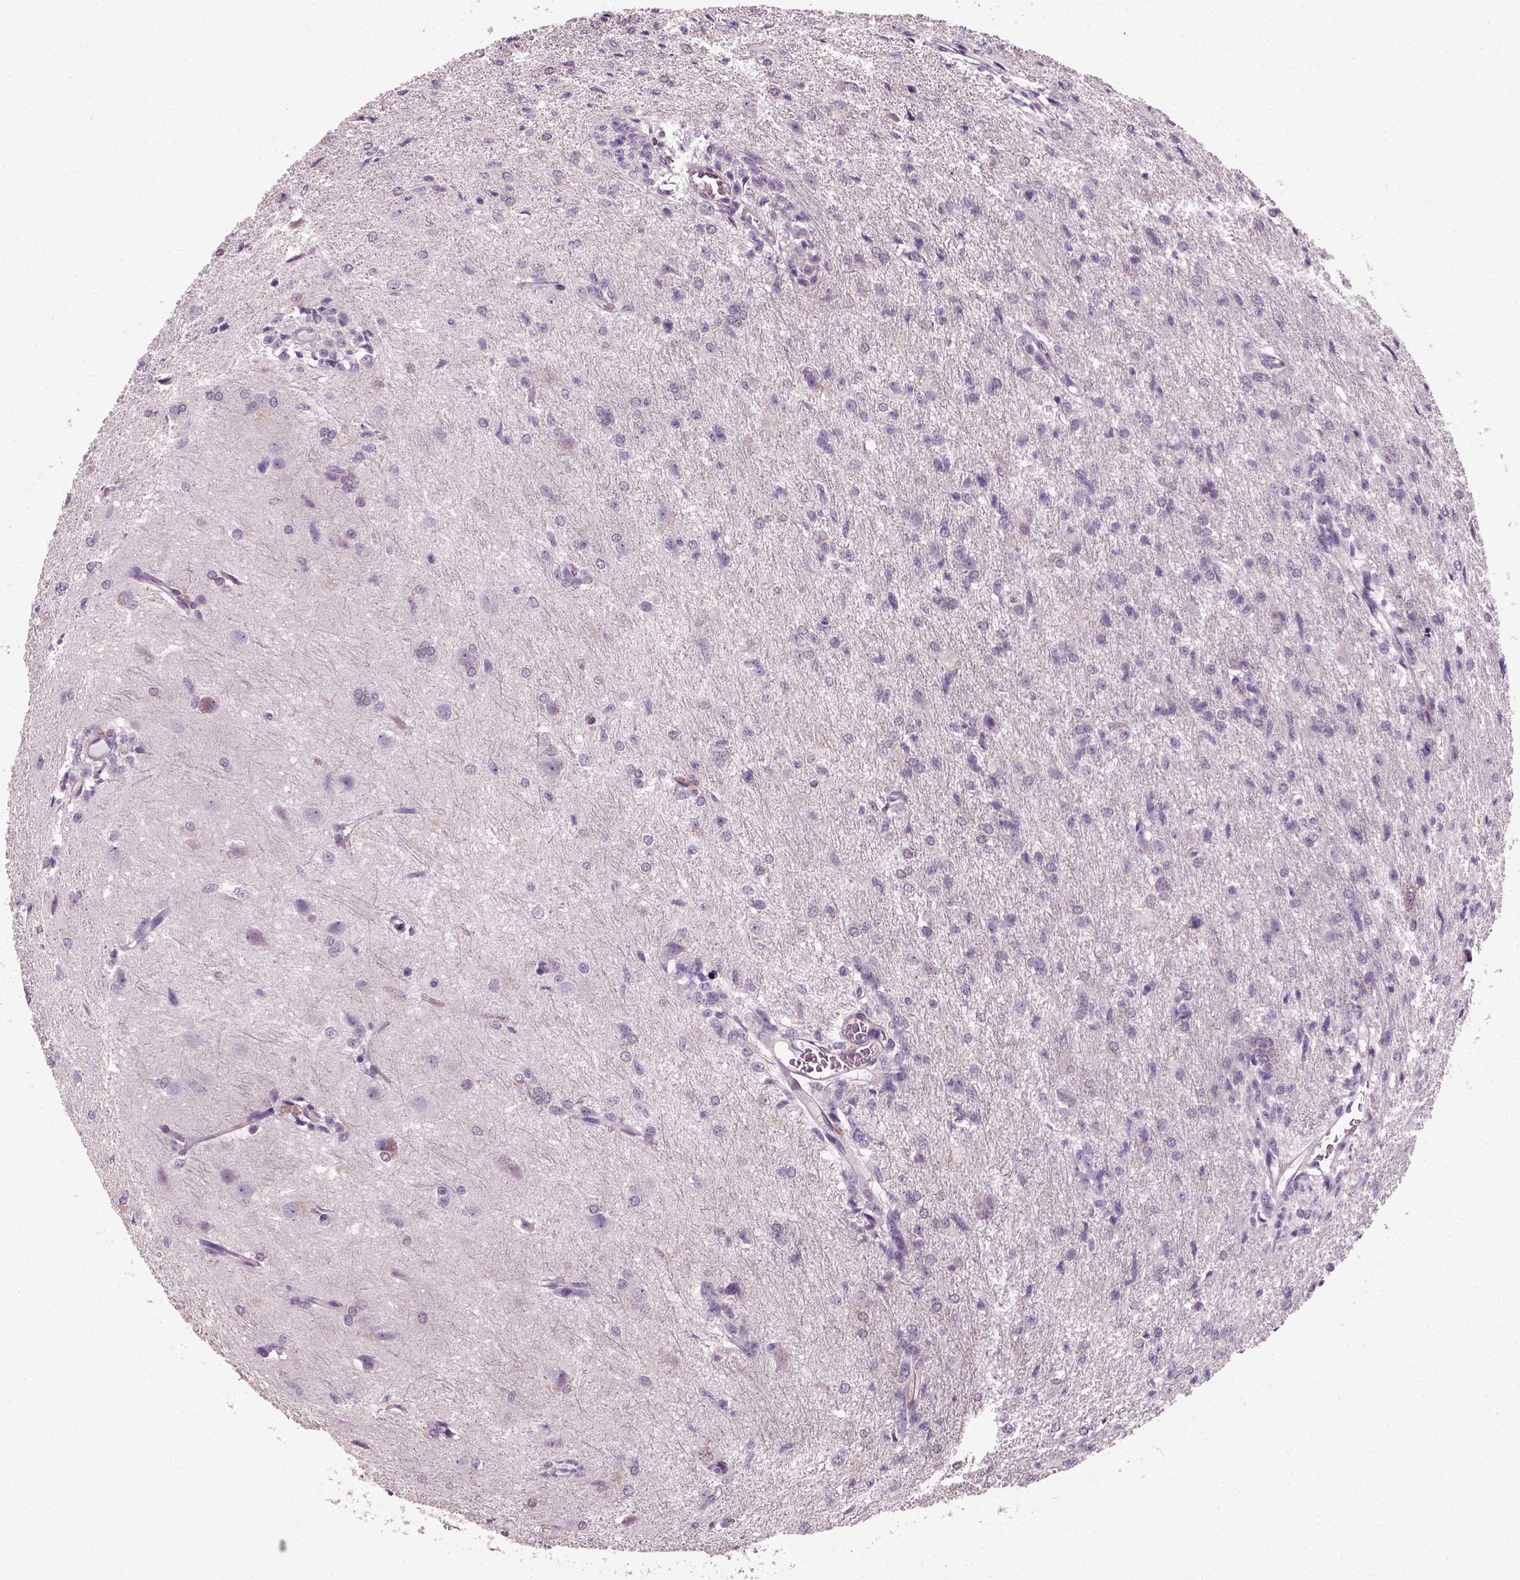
{"staining": {"intensity": "negative", "quantity": "none", "location": "none"}, "tissue": "glioma", "cell_type": "Tumor cells", "image_type": "cancer", "snomed": [{"axis": "morphology", "description": "Glioma, malignant, High grade"}, {"axis": "topography", "description": "Brain"}], "caption": "An image of human glioma is negative for staining in tumor cells.", "gene": "ELOVL3", "patient": {"sex": "male", "age": 68}}